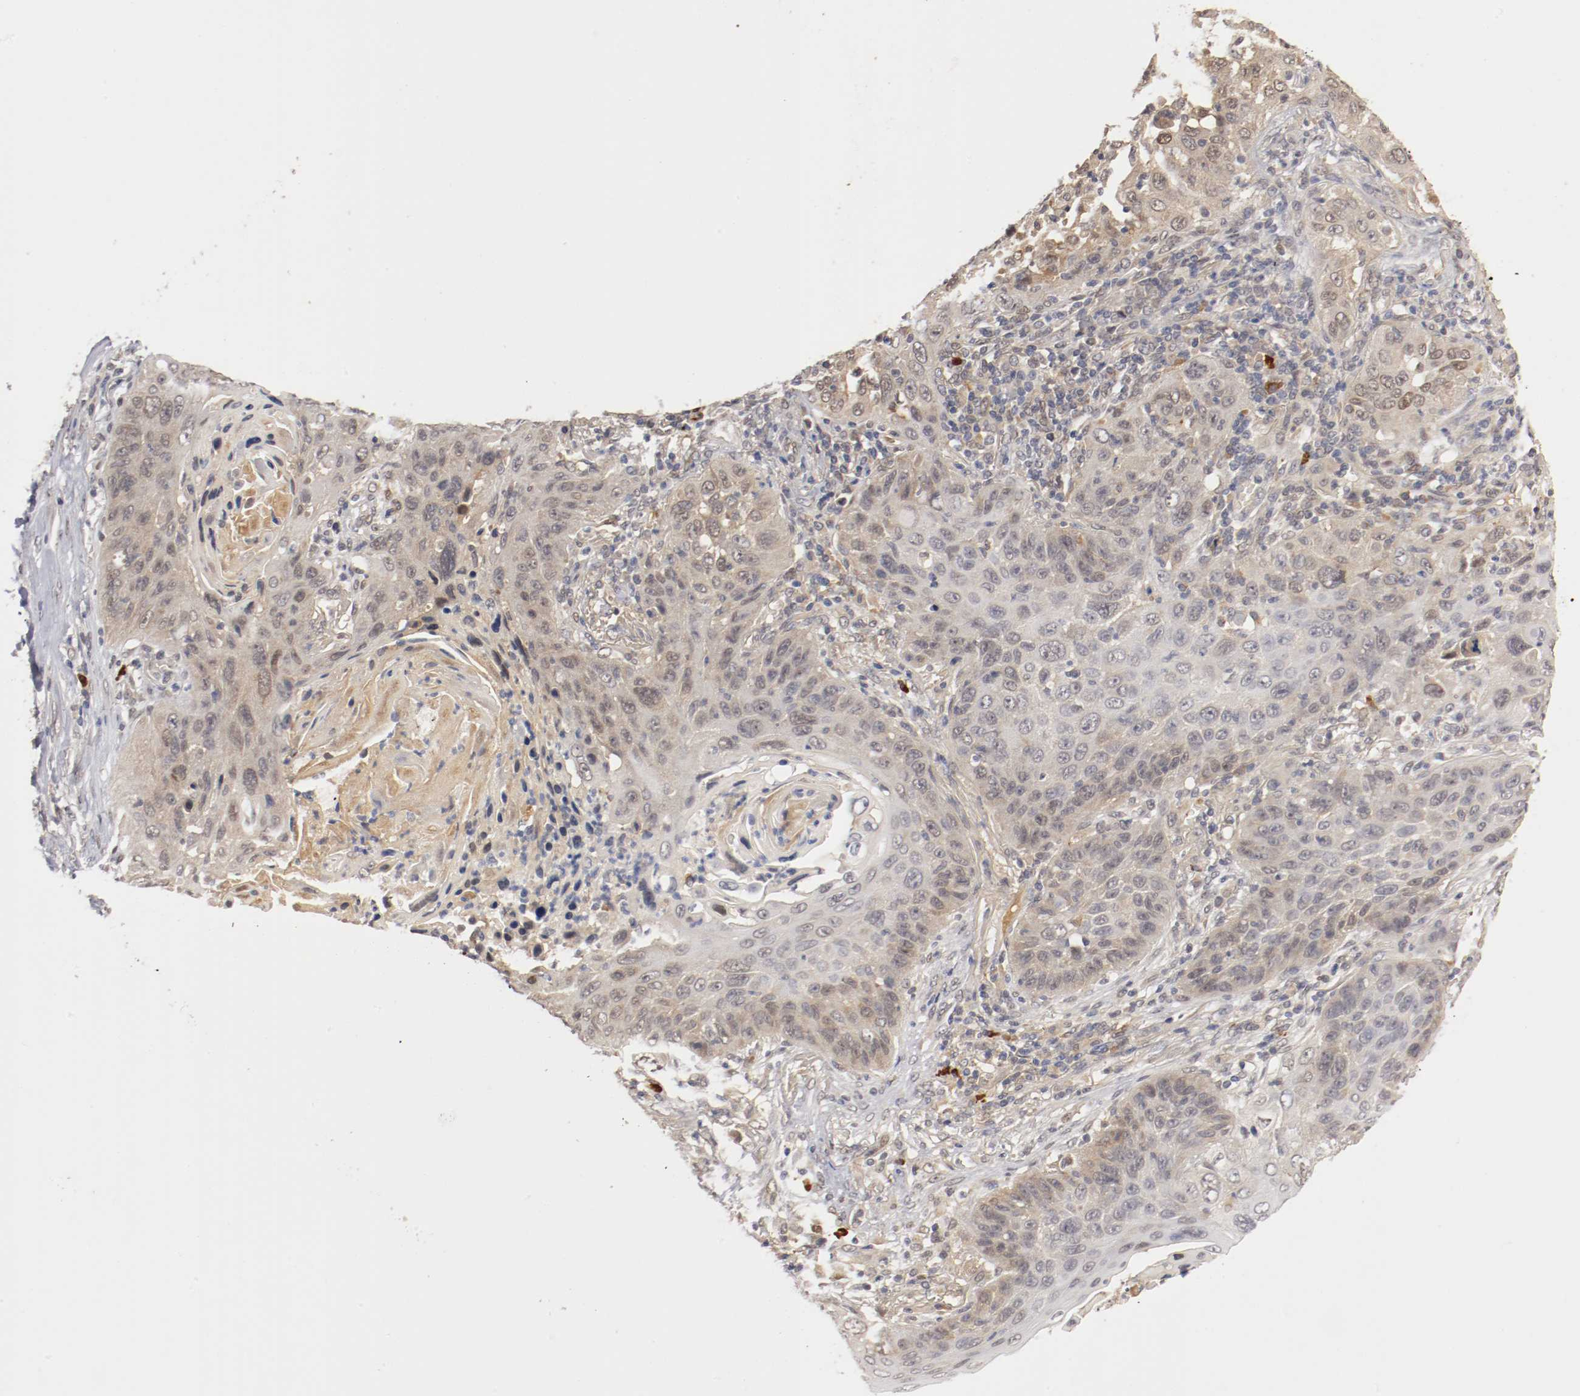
{"staining": {"intensity": "weak", "quantity": "25%-75%", "location": "cytoplasmic/membranous,nuclear"}, "tissue": "lung cancer", "cell_type": "Tumor cells", "image_type": "cancer", "snomed": [{"axis": "morphology", "description": "Squamous cell carcinoma, NOS"}, {"axis": "topography", "description": "Lung"}], "caption": "Protein staining of lung cancer tissue exhibits weak cytoplasmic/membranous and nuclear expression in approximately 25%-75% of tumor cells.", "gene": "DNMT3B", "patient": {"sex": "female", "age": 67}}